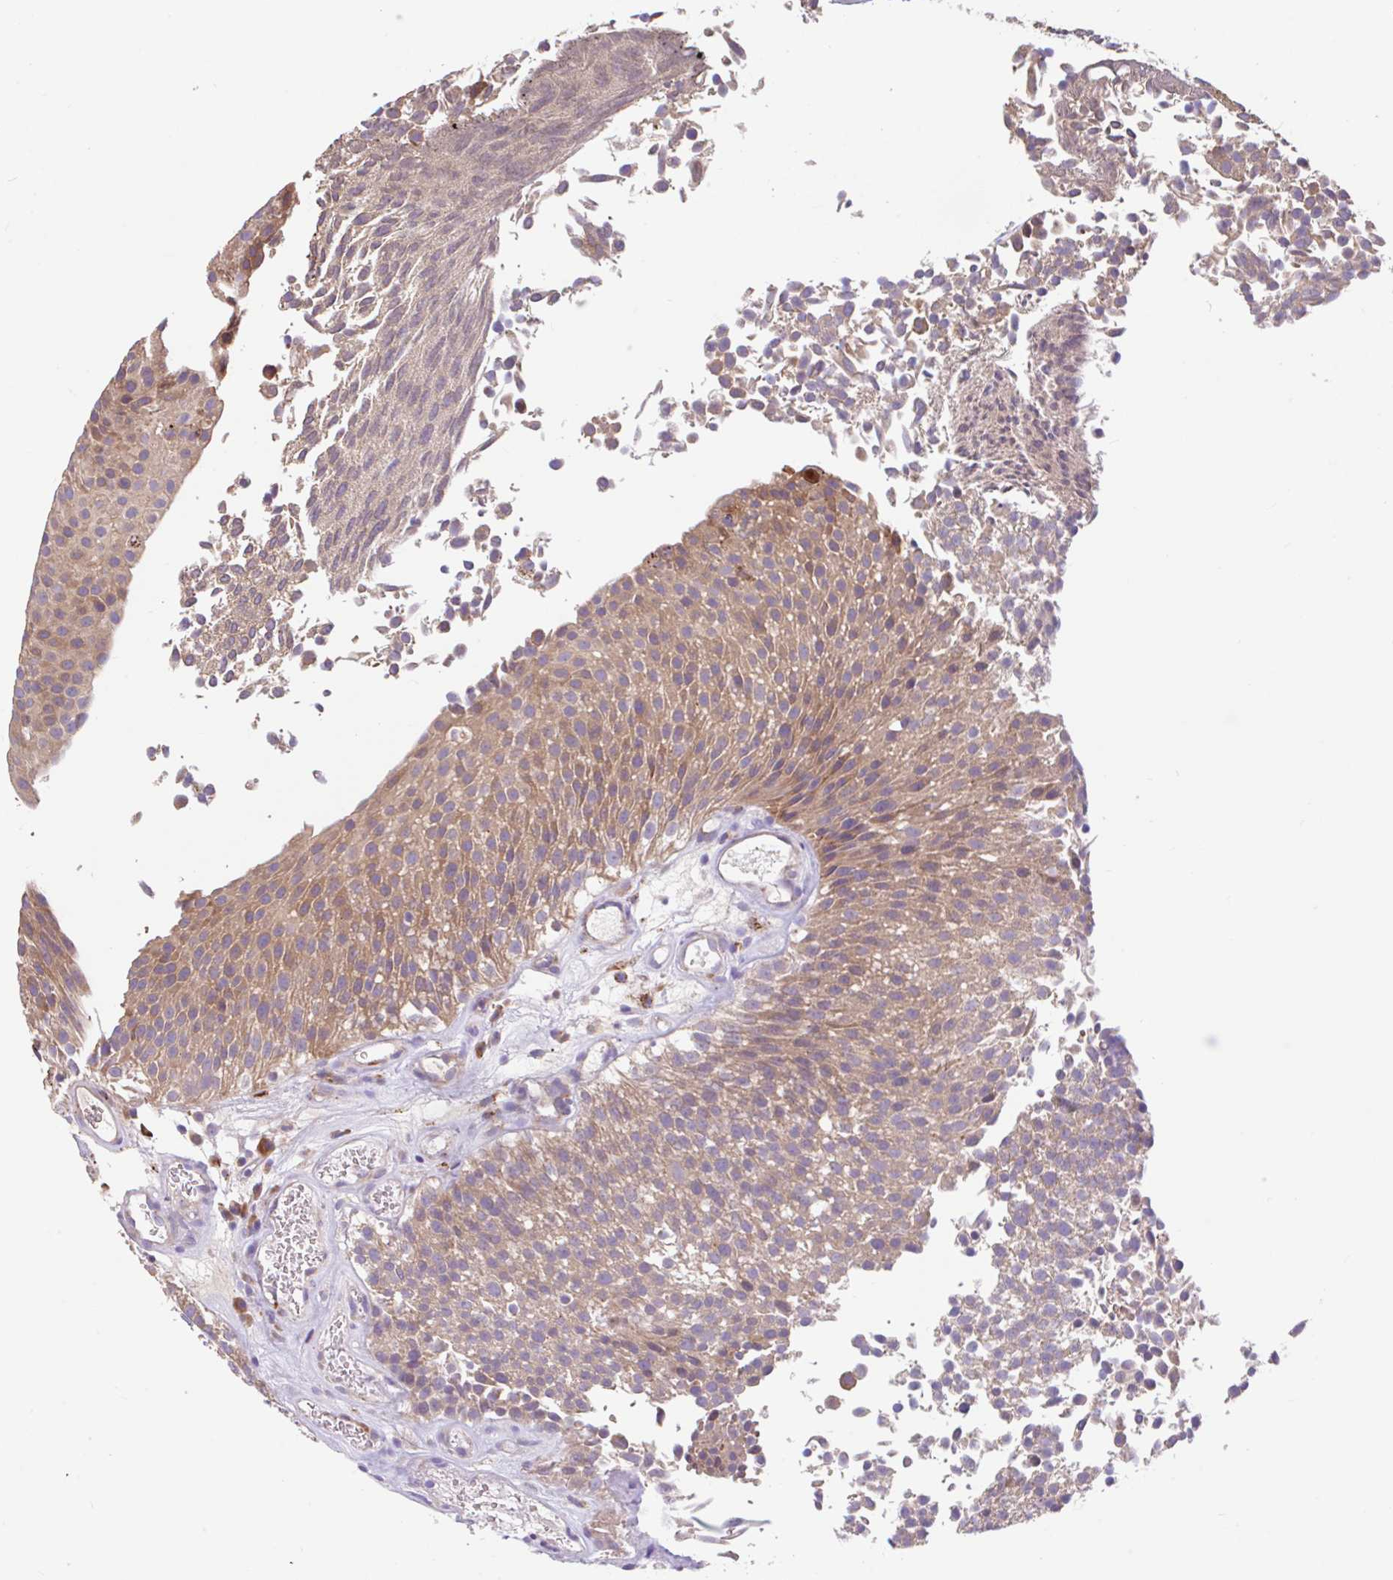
{"staining": {"intensity": "weak", "quantity": ">75%", "location": "cytoplasmic/membranous"}, "tissue": "urothelial cancer", "cell_type": "Tumor cells", "image_type": "cancer", "snomed": [{"axis": "morphology", "description": "Urothelial carcinoma, Low grade"}, {"axis": "topography", "description": "Urinary bladder"}], "caption": "DAB immunohistochemical staining of human urothelial carcinoma (low-grade) displays weak cytoplasmic/membranous protein expression in approximately >75% of tumor cells. The protein is shown in brown color, while the nuclei are stained blue.", "gene": "RALBP1", "patient": {"sex": "female", "age": 79}}